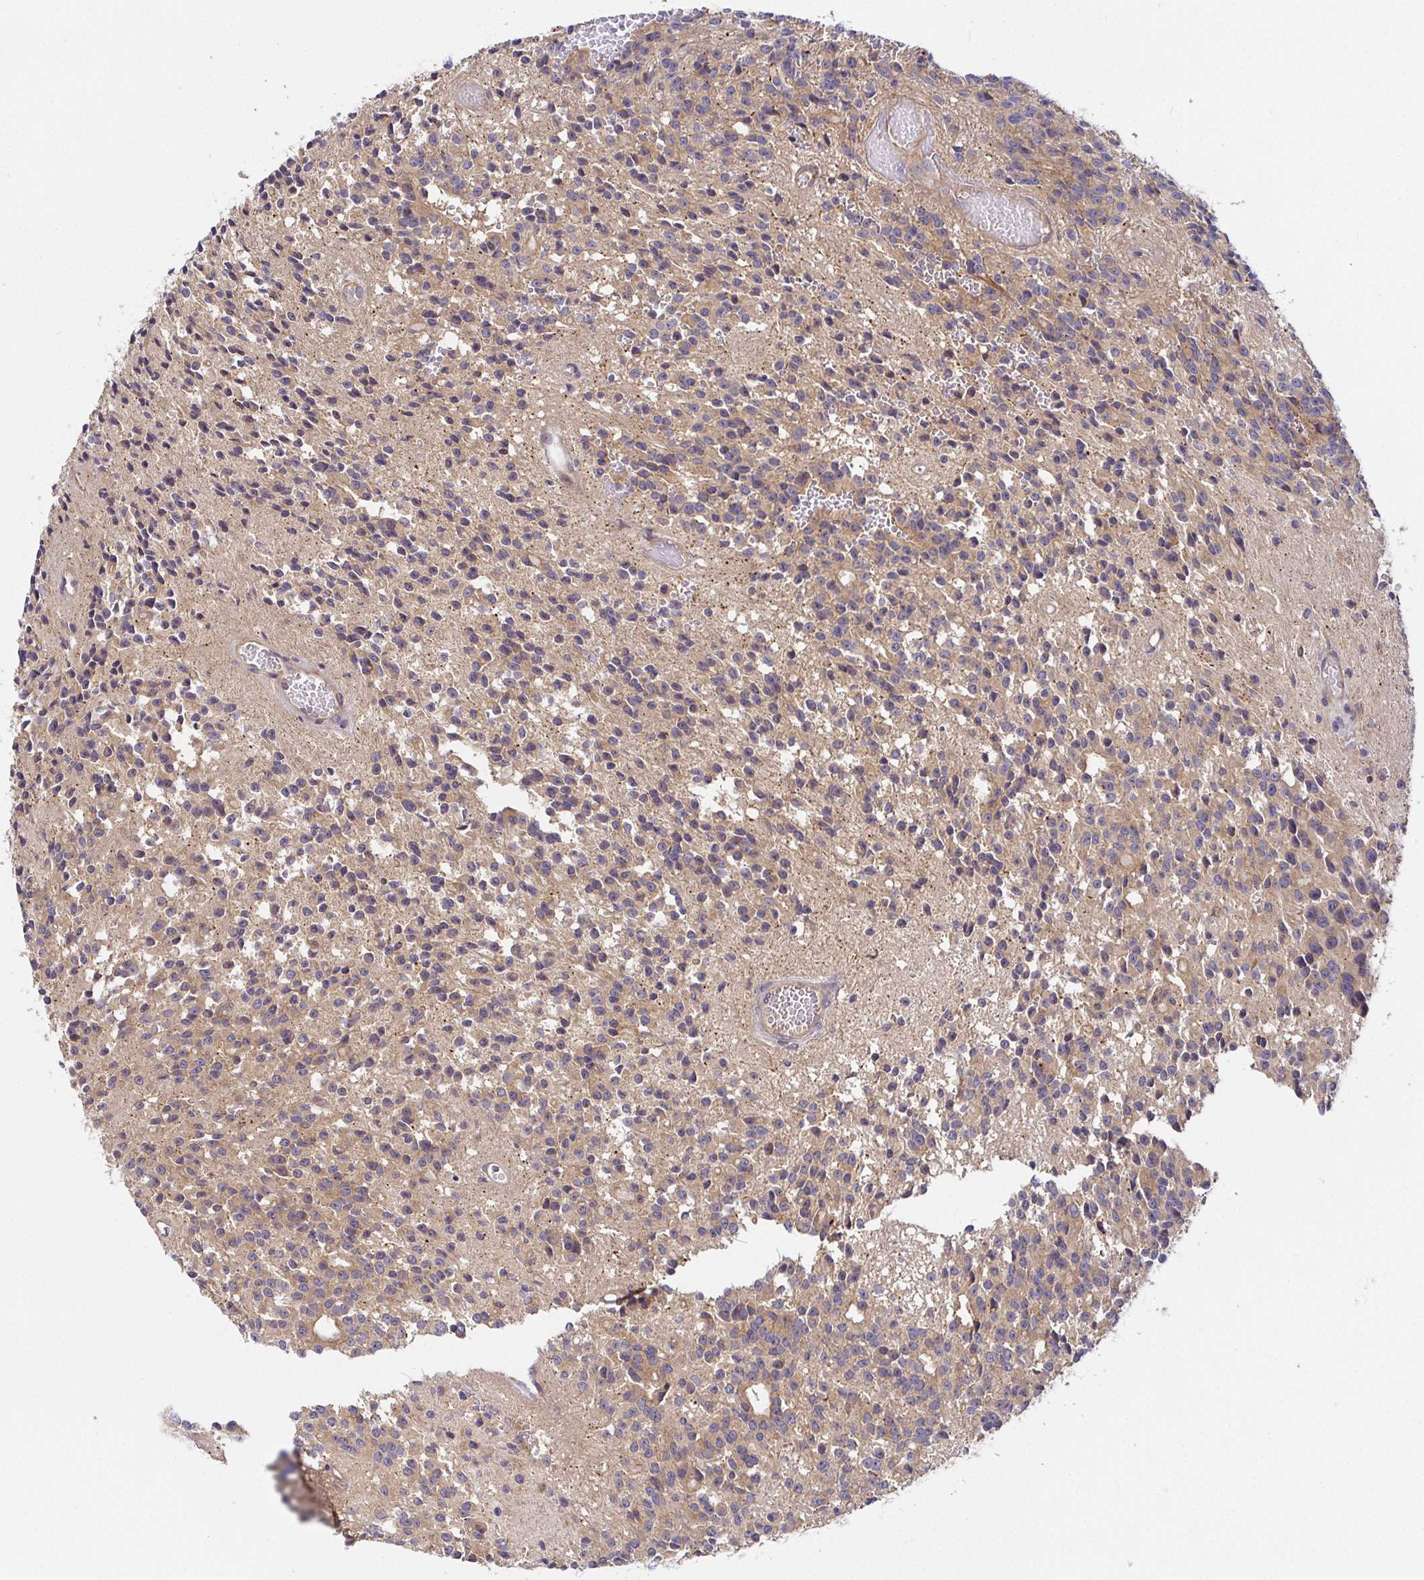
{"staining": {"intensity": "weak", "quantity": "25%-75%", "location": "cytoplasmic/membranous"}, "tissue": "glioma", "cell_type": "Tumor cells", "image_type": "cancer", "snomed": [{"axis": "morphology", "description": "Glioma, malignant, Low grade"}, {"axis": "topography", "description": "Brain"}], "caption": "Malignant glioma (low-grade) stained with a brown dye displays weak cytoplasmic/membranous positive staining in about 25%-75% of tumor cells.", "gene": "SNX8", "patient": {"sex": "male", "age": 31}}